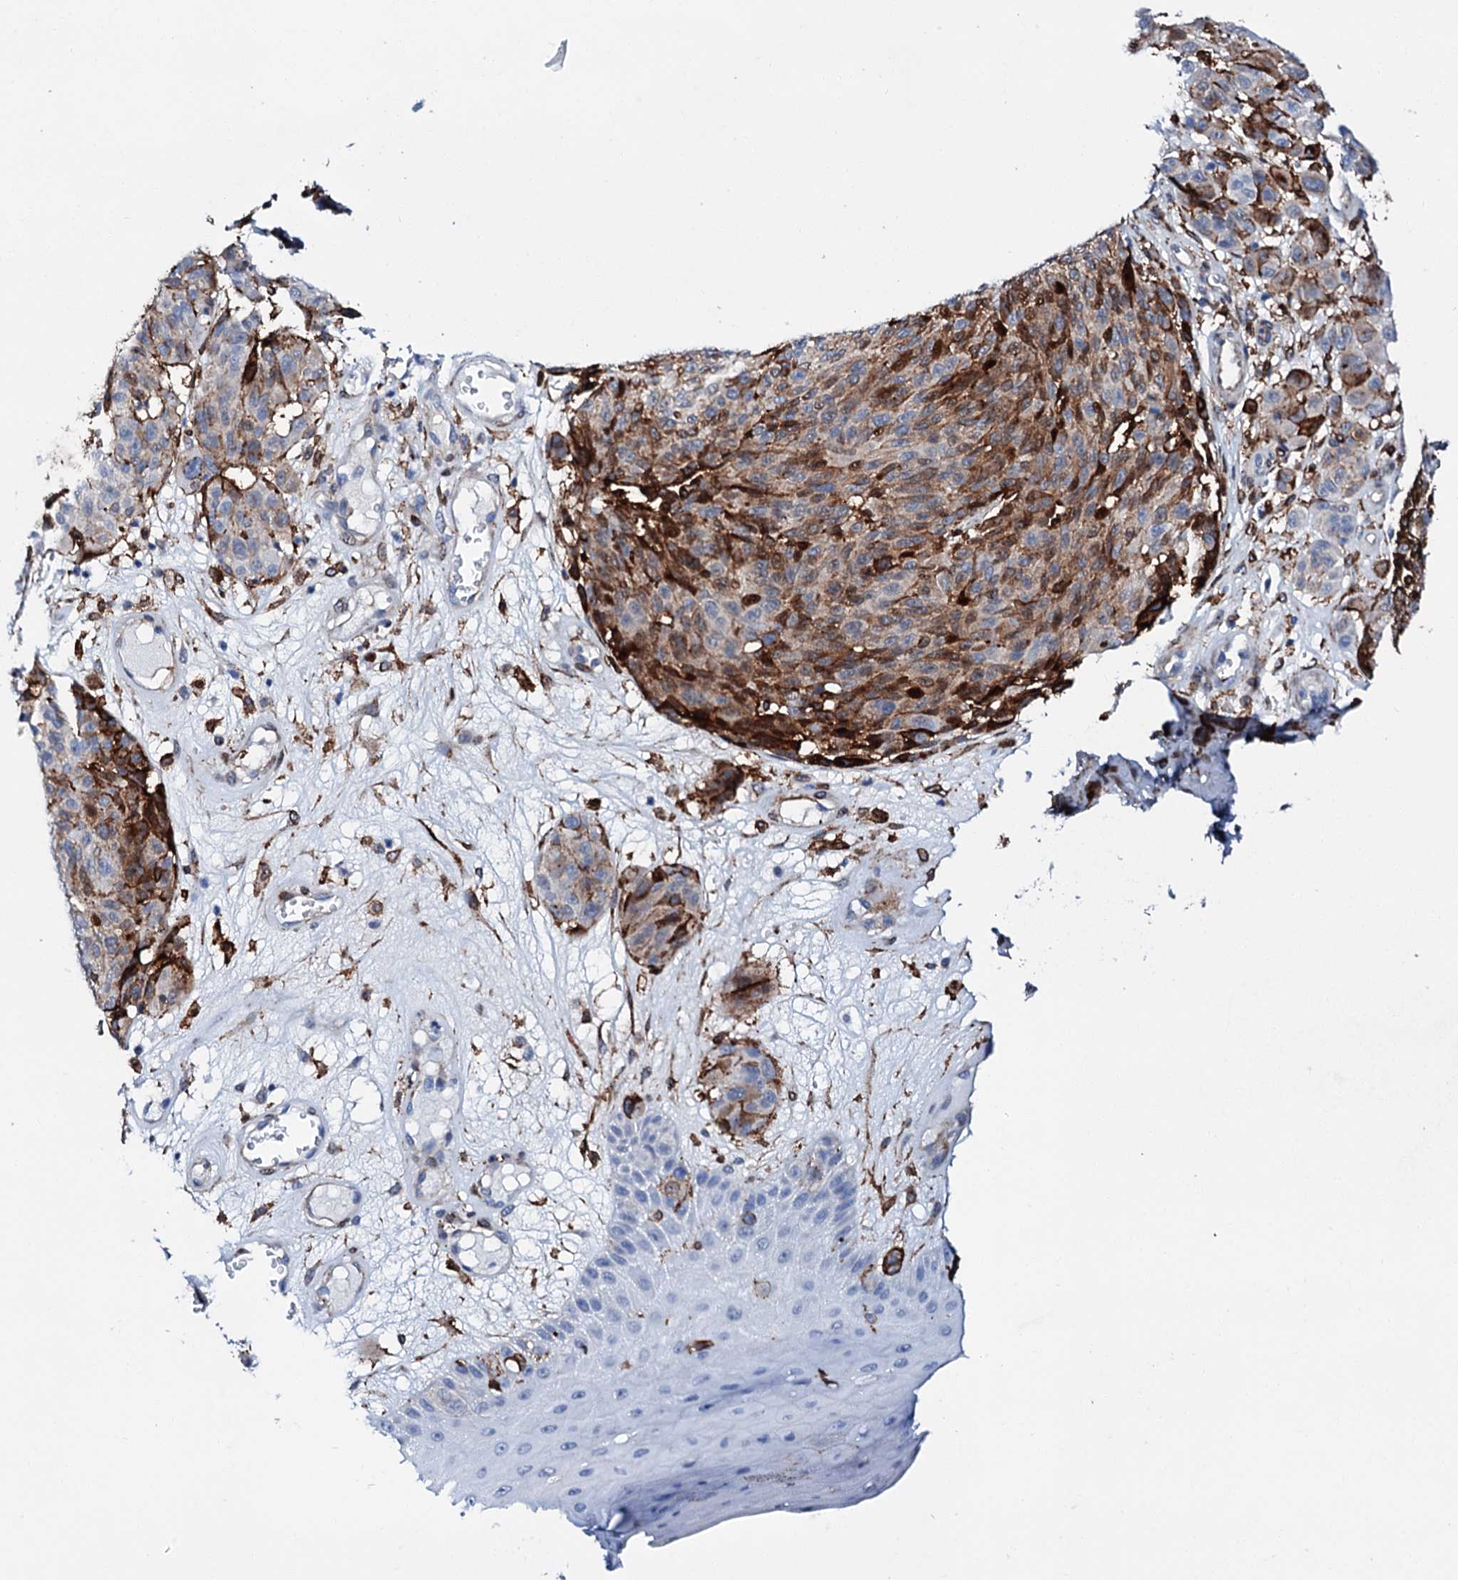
{"staining": {"intensity": "moderate", "quantity": "25%-75%", "location": "cytoplasmic/membranous,nuclear"}, "tissue": "melanoma", "cell_type": "Tumor cells", "image_type": "cancer", "snomed": [{"axis": "morphology", "description": "Malignant melanoma, NOS"}, {"axis": "topography", "description": "Skin"}], "caption": "Protein expression analysis of human melanoma reveals moderate cytoplasmic/membranous and nuclear staining in approximately 25%-75% of tumor cells.", "gene": "MED13L", "patient": {"sex": "male", "age": 83}}